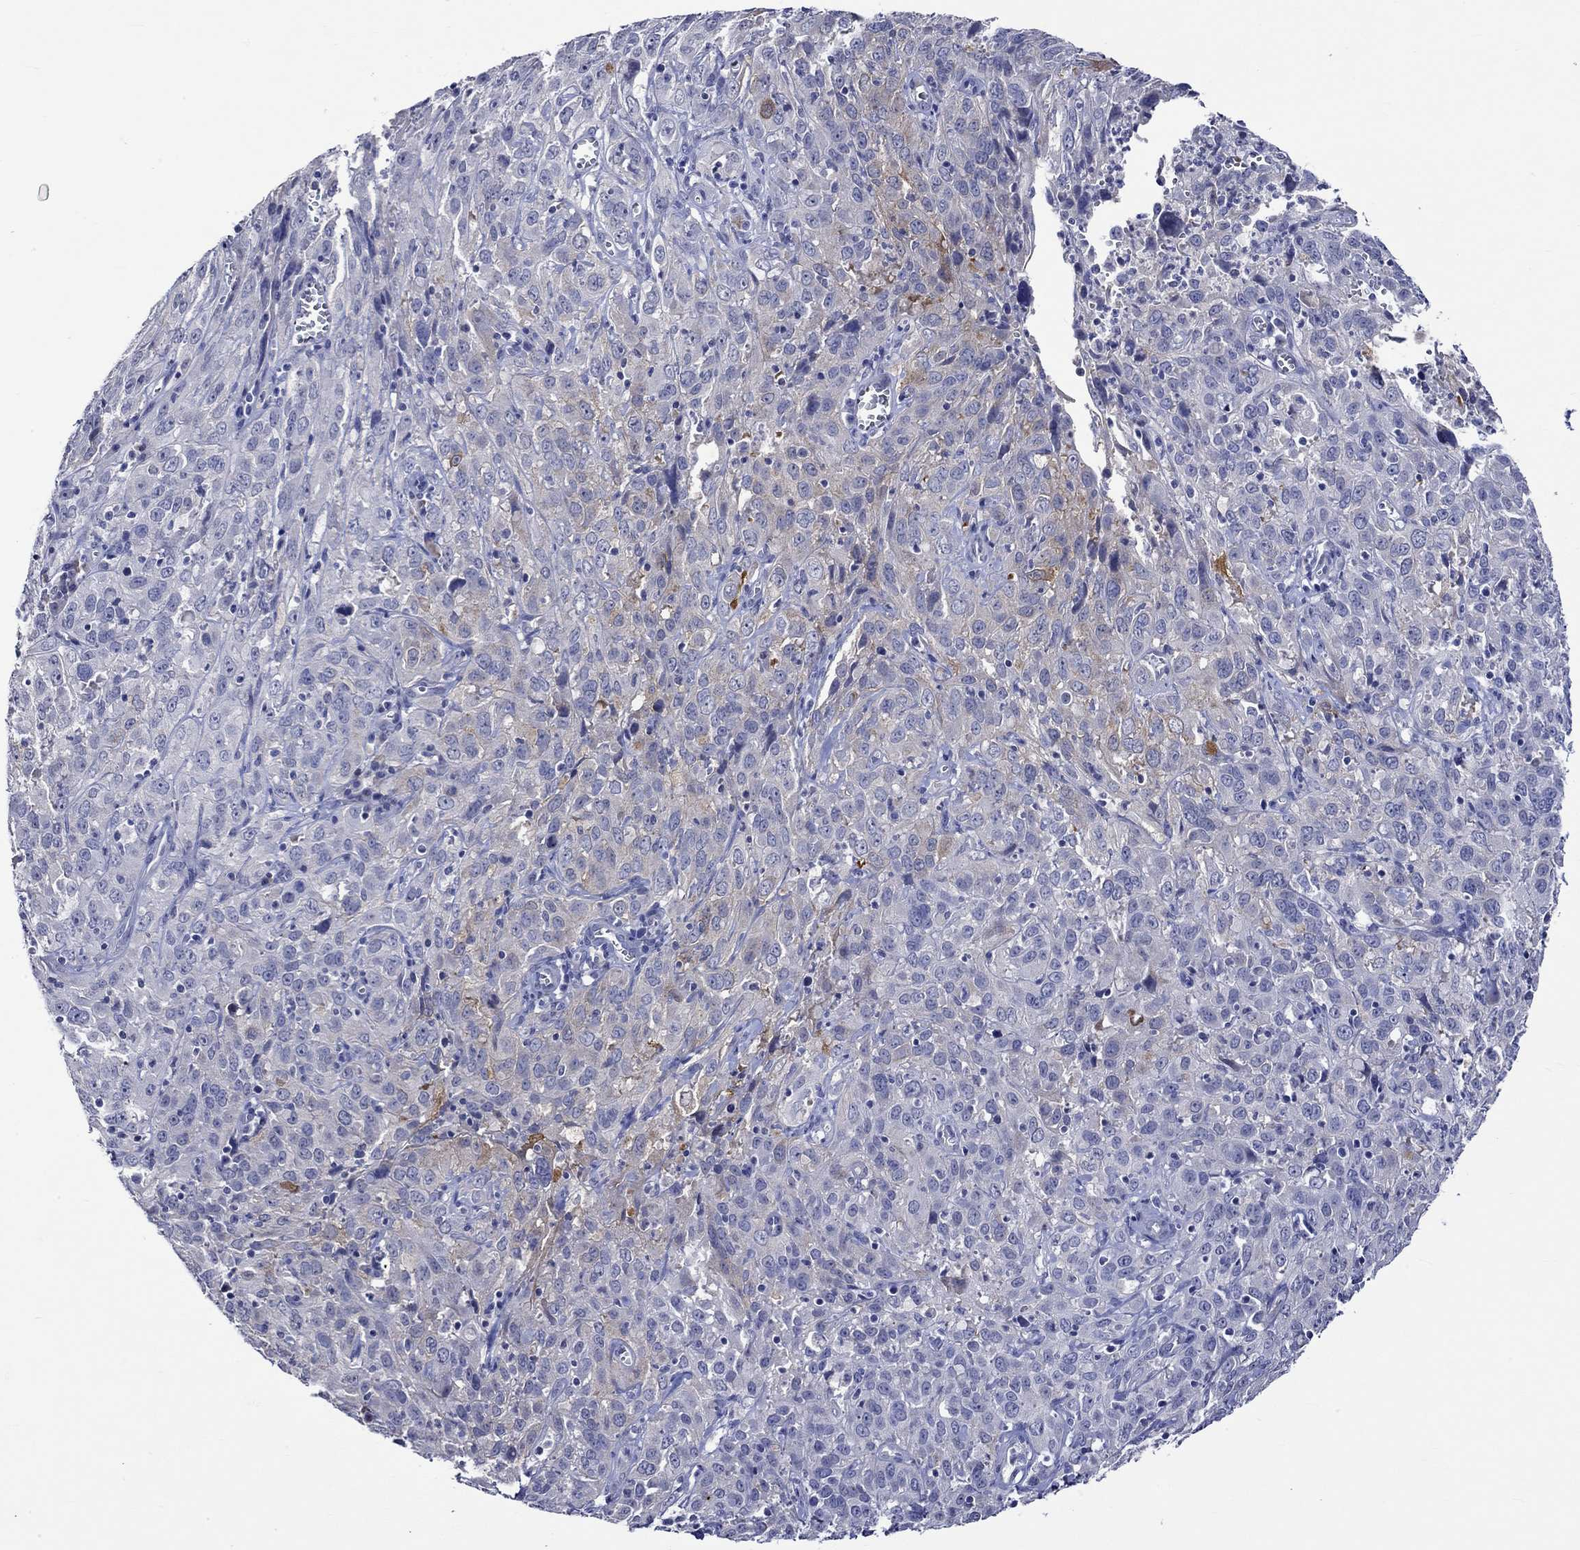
{"staining": {"intensity": "weak", "quantity": "25%-75%", "location": "cytoplasmic/membranous"}, "tissue": "cervical cancer", "cell_type": "Tumor cells", "image_type": "cancer", "snomed": [{"axis": "morphology", "description": "Squamous cell carcinoma, NOS"}, {"axis": "topography", "description": "Cervix"}], "caption": "Squamous cell carcinoma (cervical) tissue exhibits weak cytoplasmic/membranous expression in about 25%-75% of tumor cells, visualized by immunohistochemistry.", "gene": "CRYAB", "patient": {"sex": "female", "age": 32}}